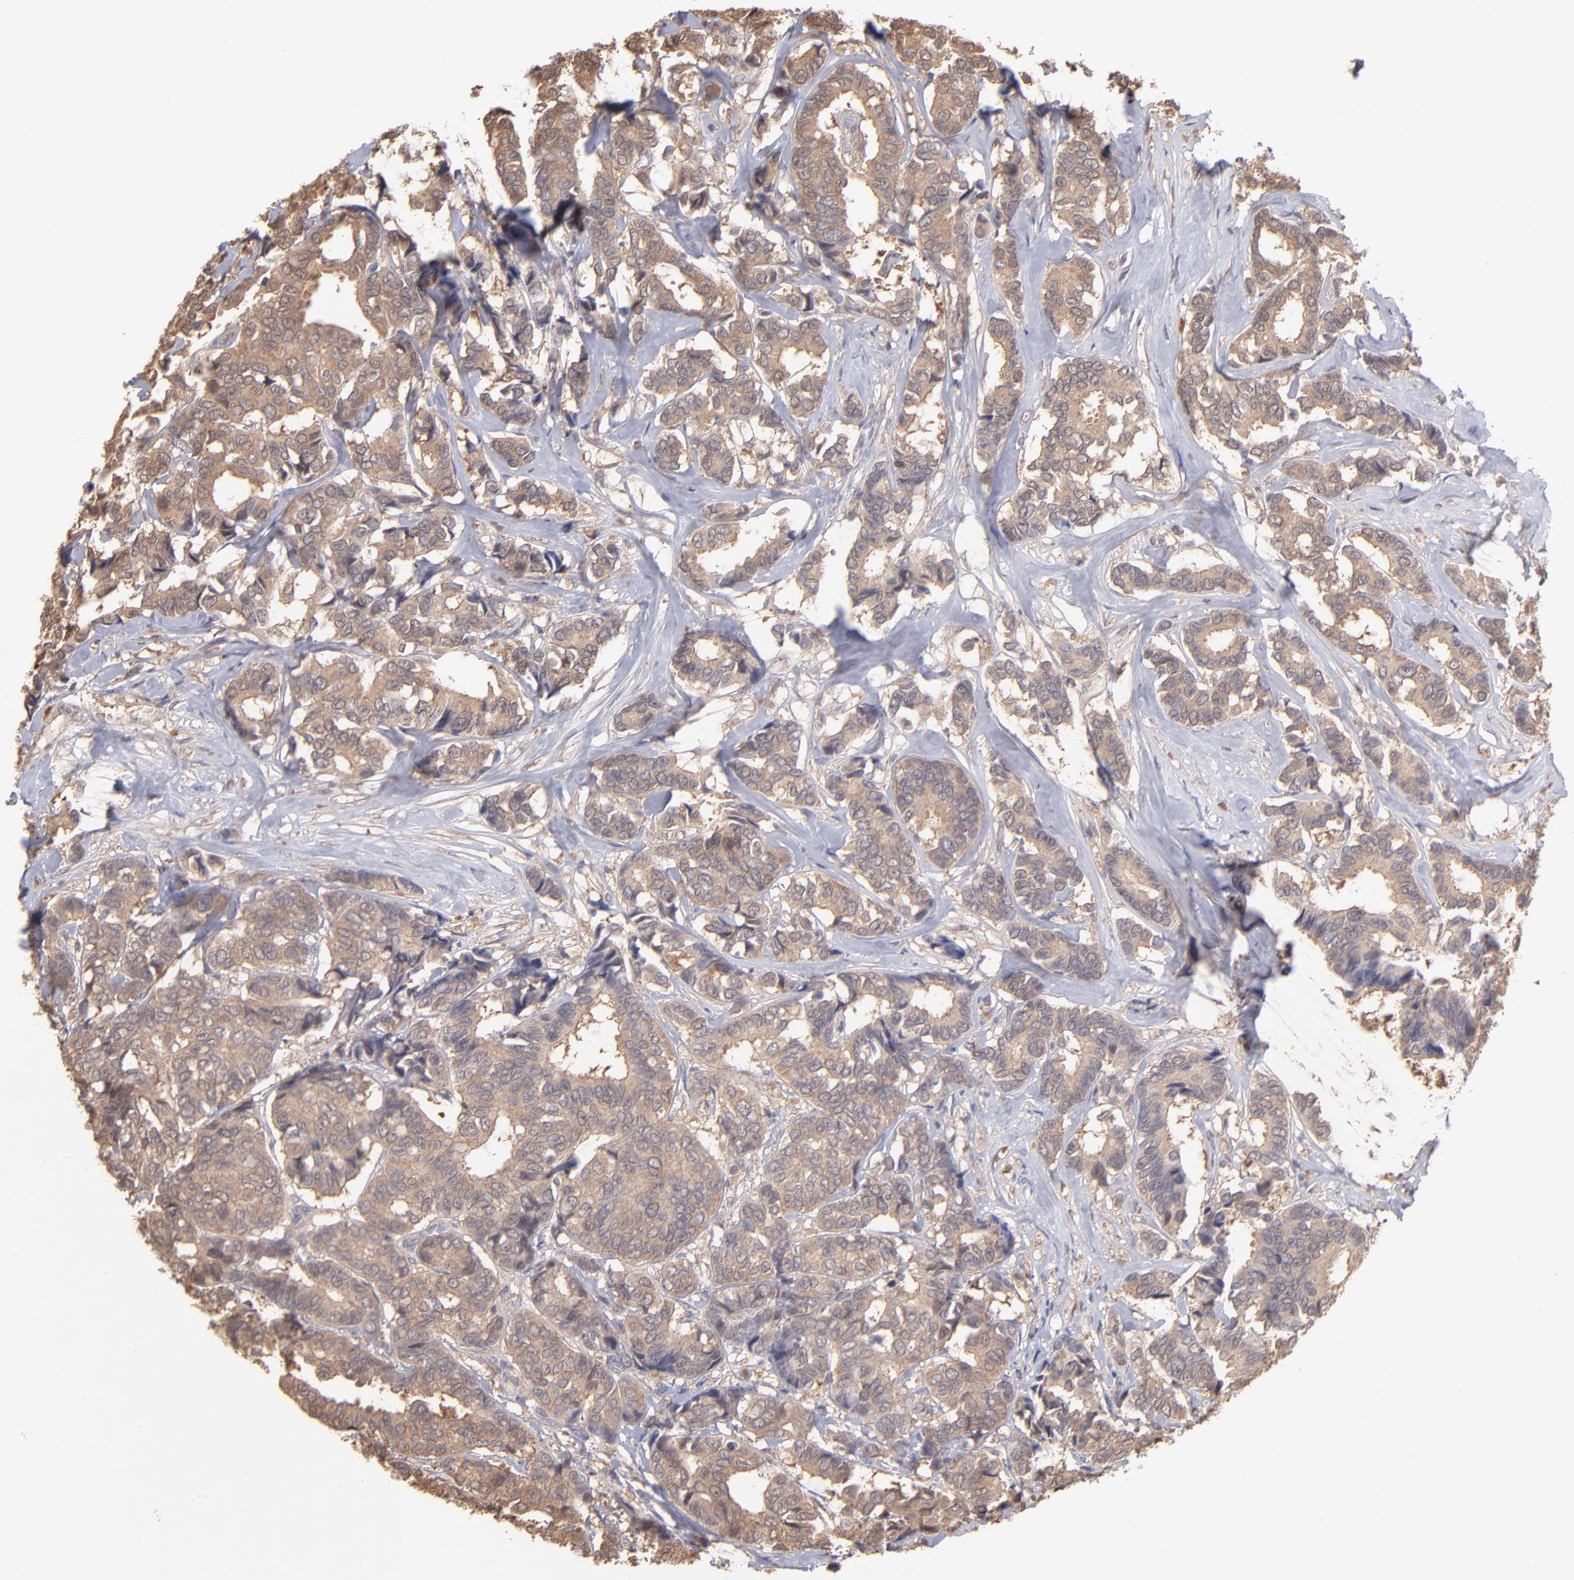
{"staining": {"intensity": "strong", "quantity": ">75%", "location": "cytoplasmic/membranous"}, "tissue": "breast cancer", "cell_type": "Tumor cells", "image_type": "cancer", "snomed": [{"axis": "morphology", "description": "Duct carcinoma"}, {"axis": "topography", "description": "Breast"}], "caption": "Protein expression analysis of breast cancer (invasive ductal carcinoma) exhibits strong cytoplasmic/membranous staining in approximately >75% of tumor cells. (IHC, brightfield microscopy, high magnification).", "gene": "MAP2K2", "patient": {"sex": "female", "age": 87}}